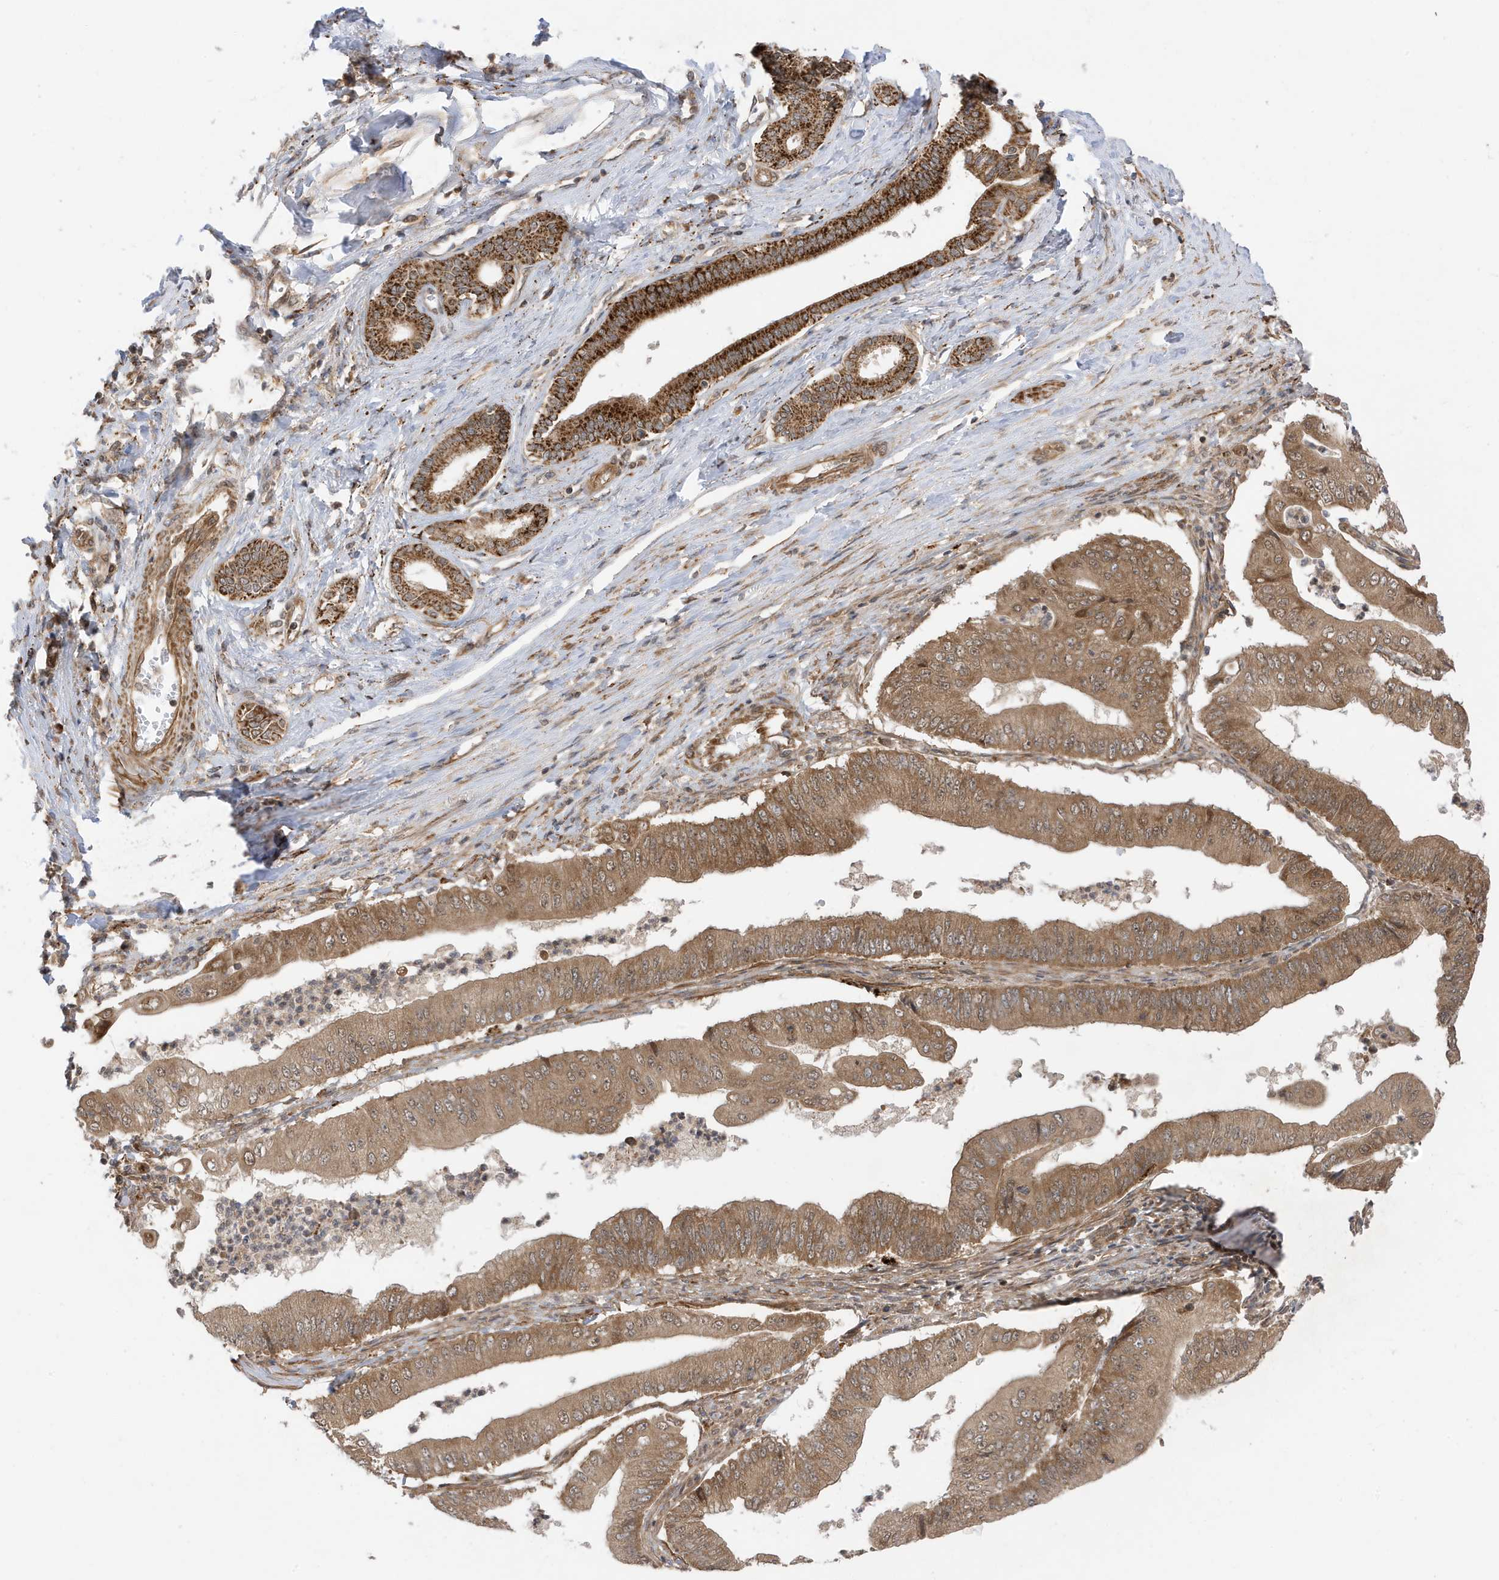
{"staining": {"intensity": "moderate", "quantity": ">75%", "location": "cytoplasmic/membranous"}, "tissue": "pancreatic cancer", "cell_type": "Tumor cells", "image_type": "cancer", "snomed": [{"axis": "morphology", "description": "Adenocarcinoma, NOS"}, {"axis": "topography", "description": "Pancreas"}], "caption": "Approximately >75% of tumor cells in adenocarcinoma (pancreatic) show moderate cytoplasmic/membranous protein positivity as visualized by brown immunohistochemical staining.", "gene": "DHX36", "patient": {"sex": "female", "age": 77}}